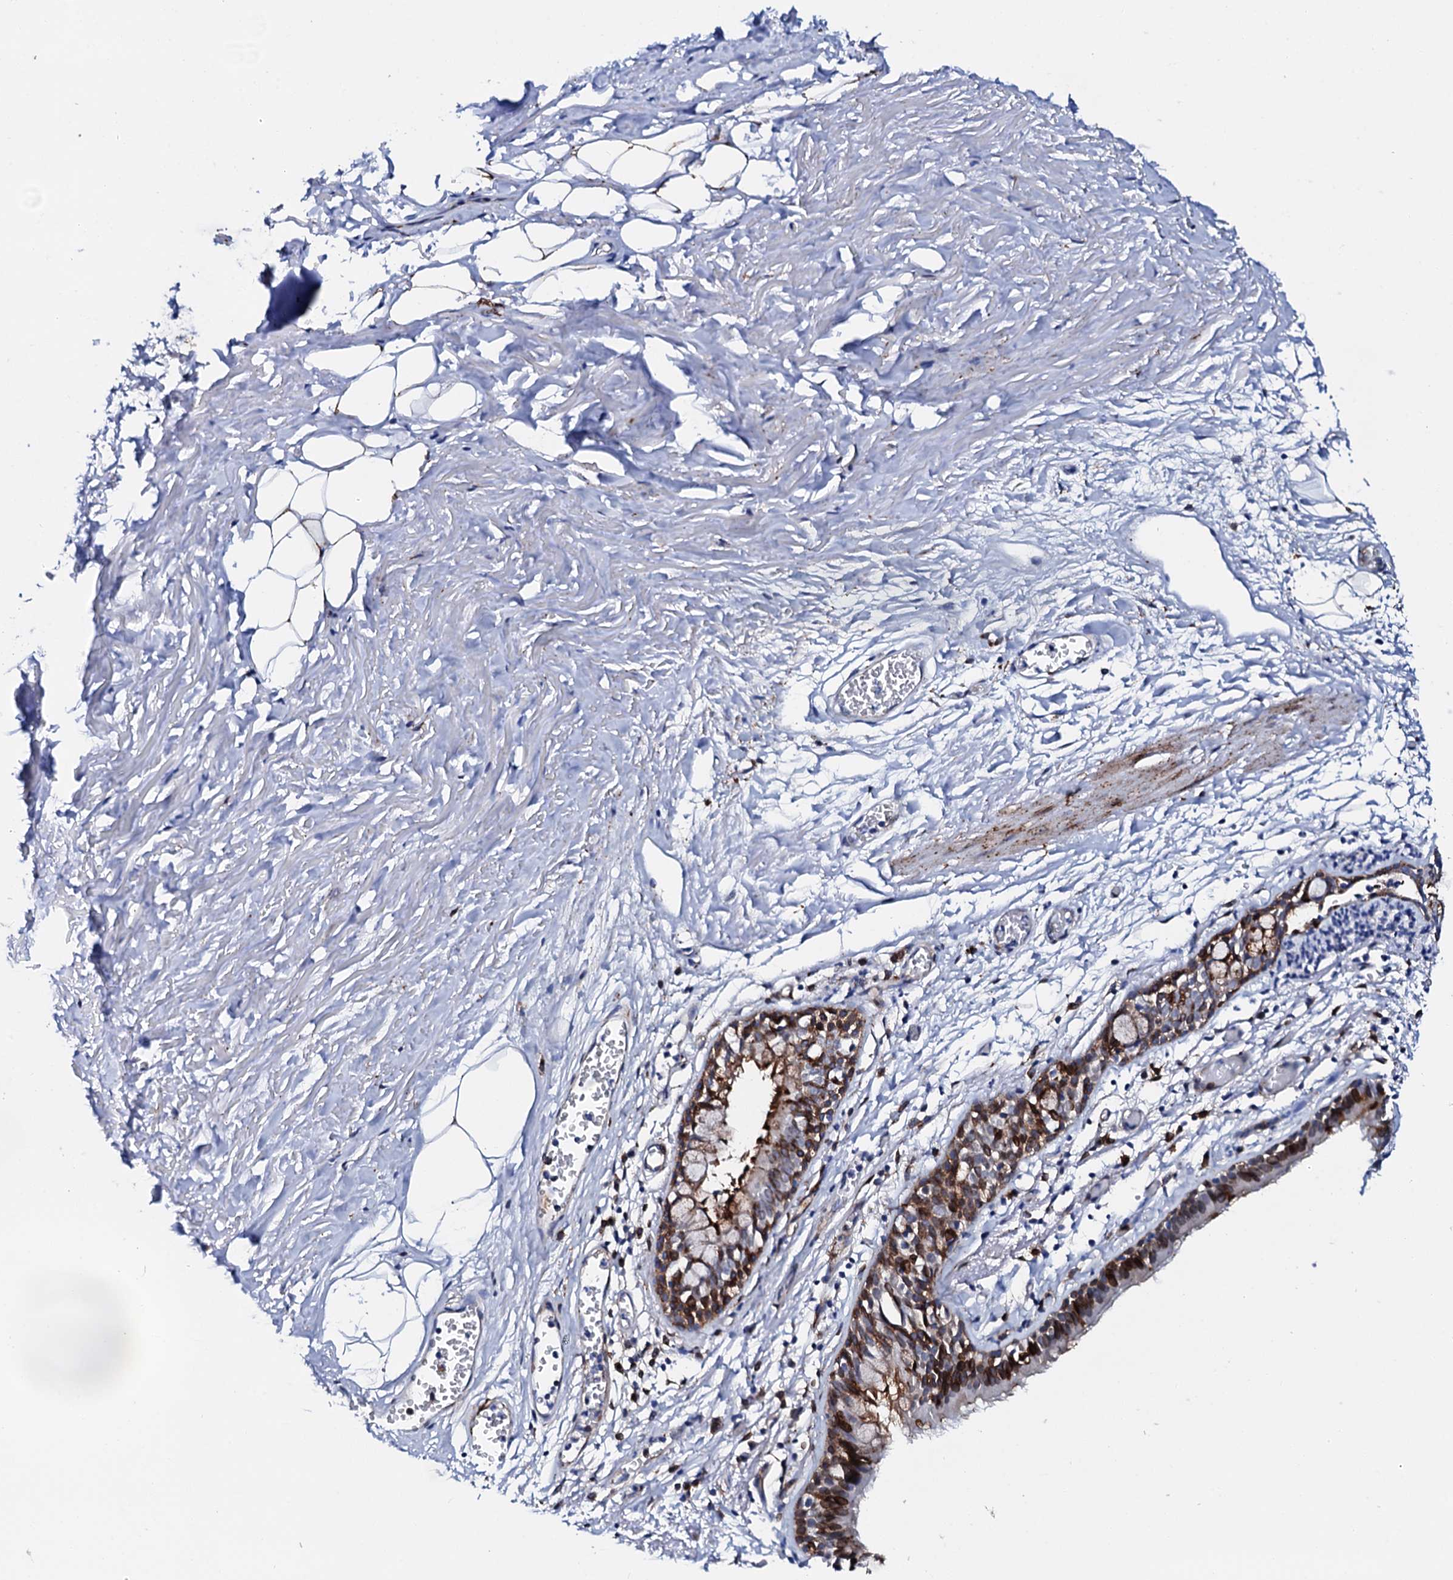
{"staining": {"intensity": "strong", "quantity": "25%-75%", "location": "cytoplasmic/membranous"}, "tissue": "bronchus", "cell_type": "Respiratory epithelial cells", "image_type": "normal", "snomed": [{"axis": "morphology", "description": "Normal tissue, NOS"}, {"axis": "topography", "description": "Bronchus"}, {"axis": "topography", "description": "Lung"}], "caption": "Respiratory epithelial cells display high levels of strong cytoplasmic/membranous expression in approximately 25%-75% of cells in normal bronchus.", "gene": "MED13L", "patient": {"sex": "male", "age": 56}}